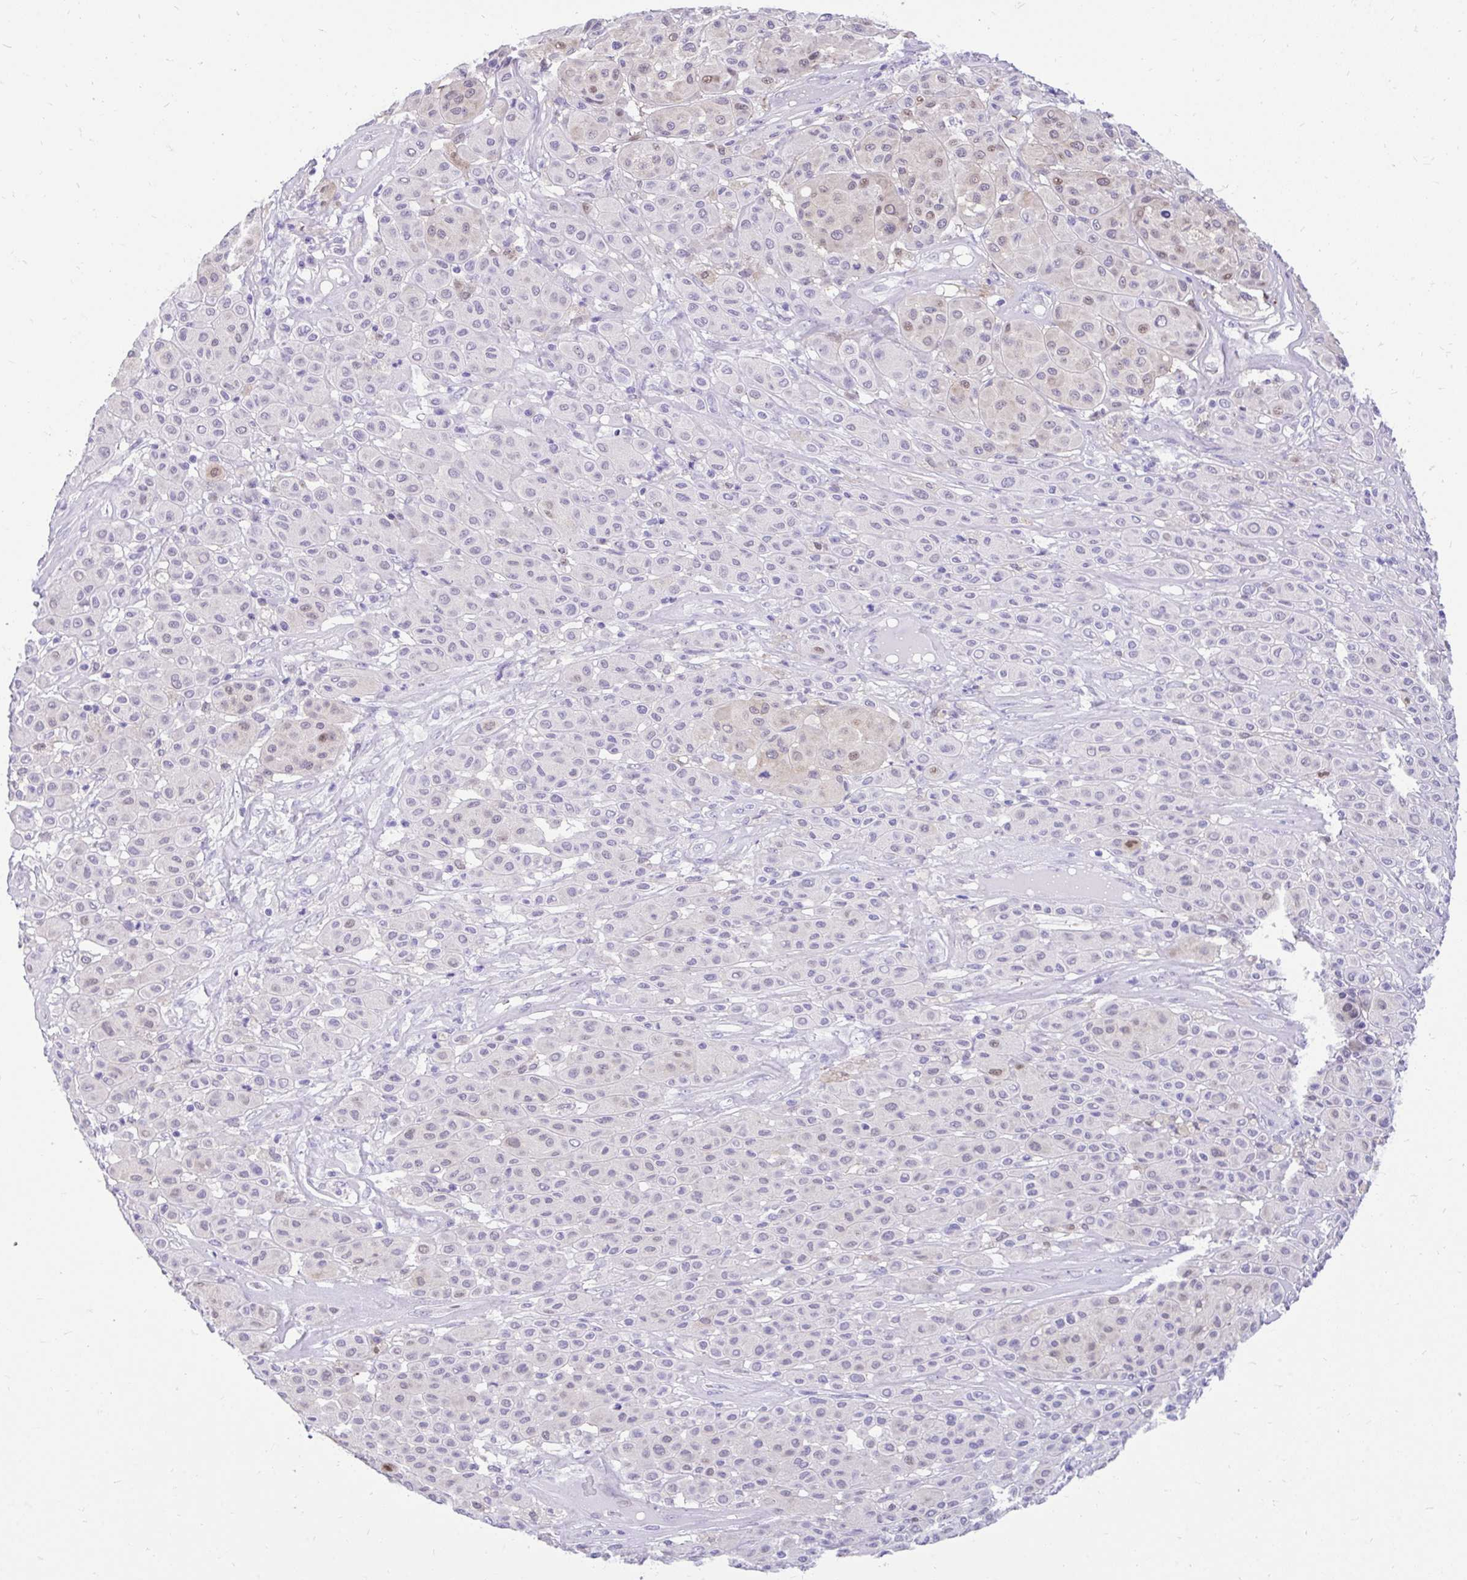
{"staining": {"intensity": "weak", "quantity": "<25%", "location": "nuclear"}, "tissue": "melanoma", "cell_type": "Tumor cells", "image_type": "cancer", "snomed": [{"axis": "morphology", "description": "Malignant melanoma, Metastatic site"}, {"axis": "topography", "description": "Smooth muscle"}], "caption": "High magnification brightfield microscopy of malignant melanoma (metastatic site) stained with DAB (brown) and counterstained with hematoxylin (blue): tumor cells show no significant positivity.", "gene": "GLB1L2", "patient": {"sex": "male", "age": 41}}